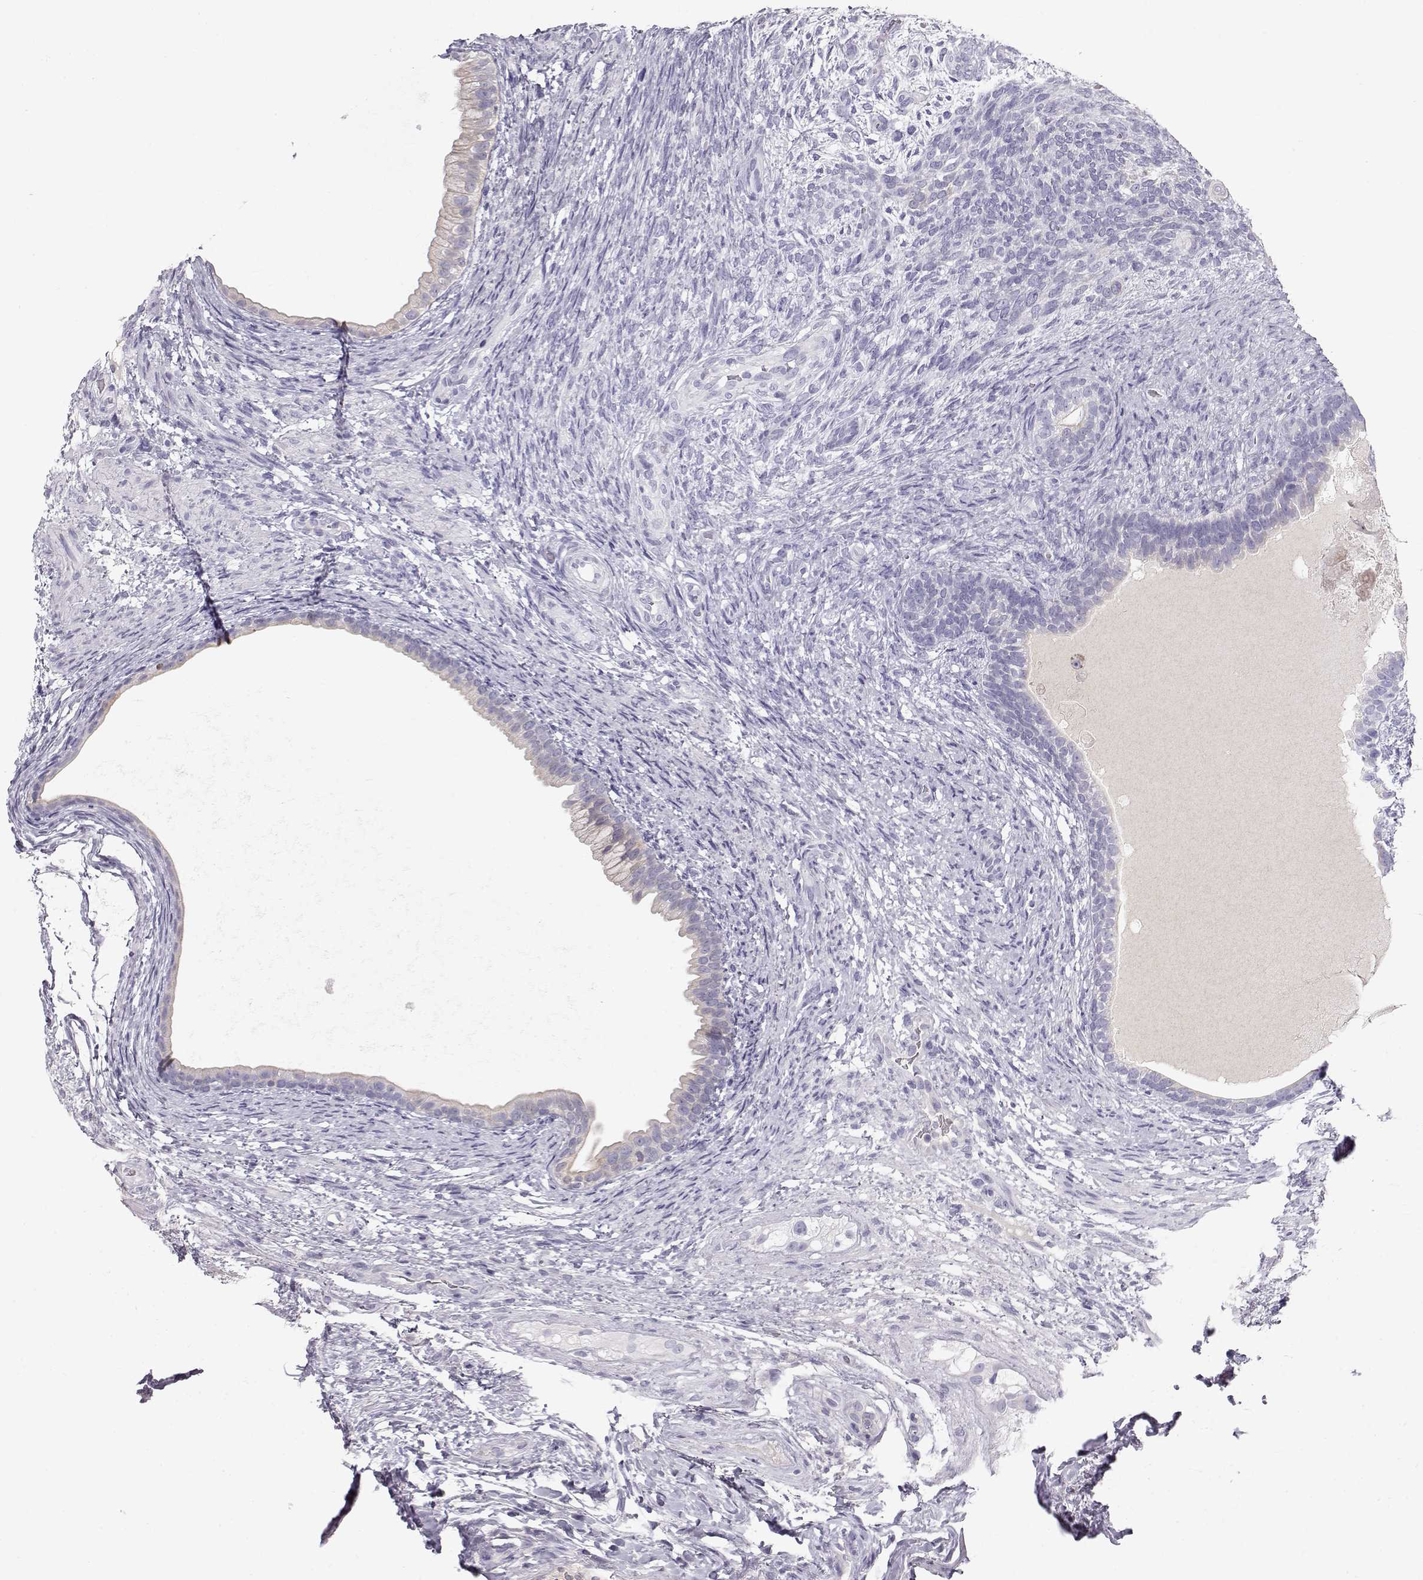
{"staining": {"intensity": "weak", "quantity": "<25%", "location": "cytoplasmic/membranous"}, "tissue": "testis cancer", "cell_type": "Tumor cells", "image_type": "cancer", "snomed": [{"axis": "morphology", "description": "Carcinoma, Embryonal, NOS"}, {"axis": "topography", "description": "Testis"}], "caption": "A histopathology image of testis embryonal carcinoma stained for a protein displays no brown staining in tumor cells.", "gene": "GPR26", "patient": {"sex": "male", "age": 24}}